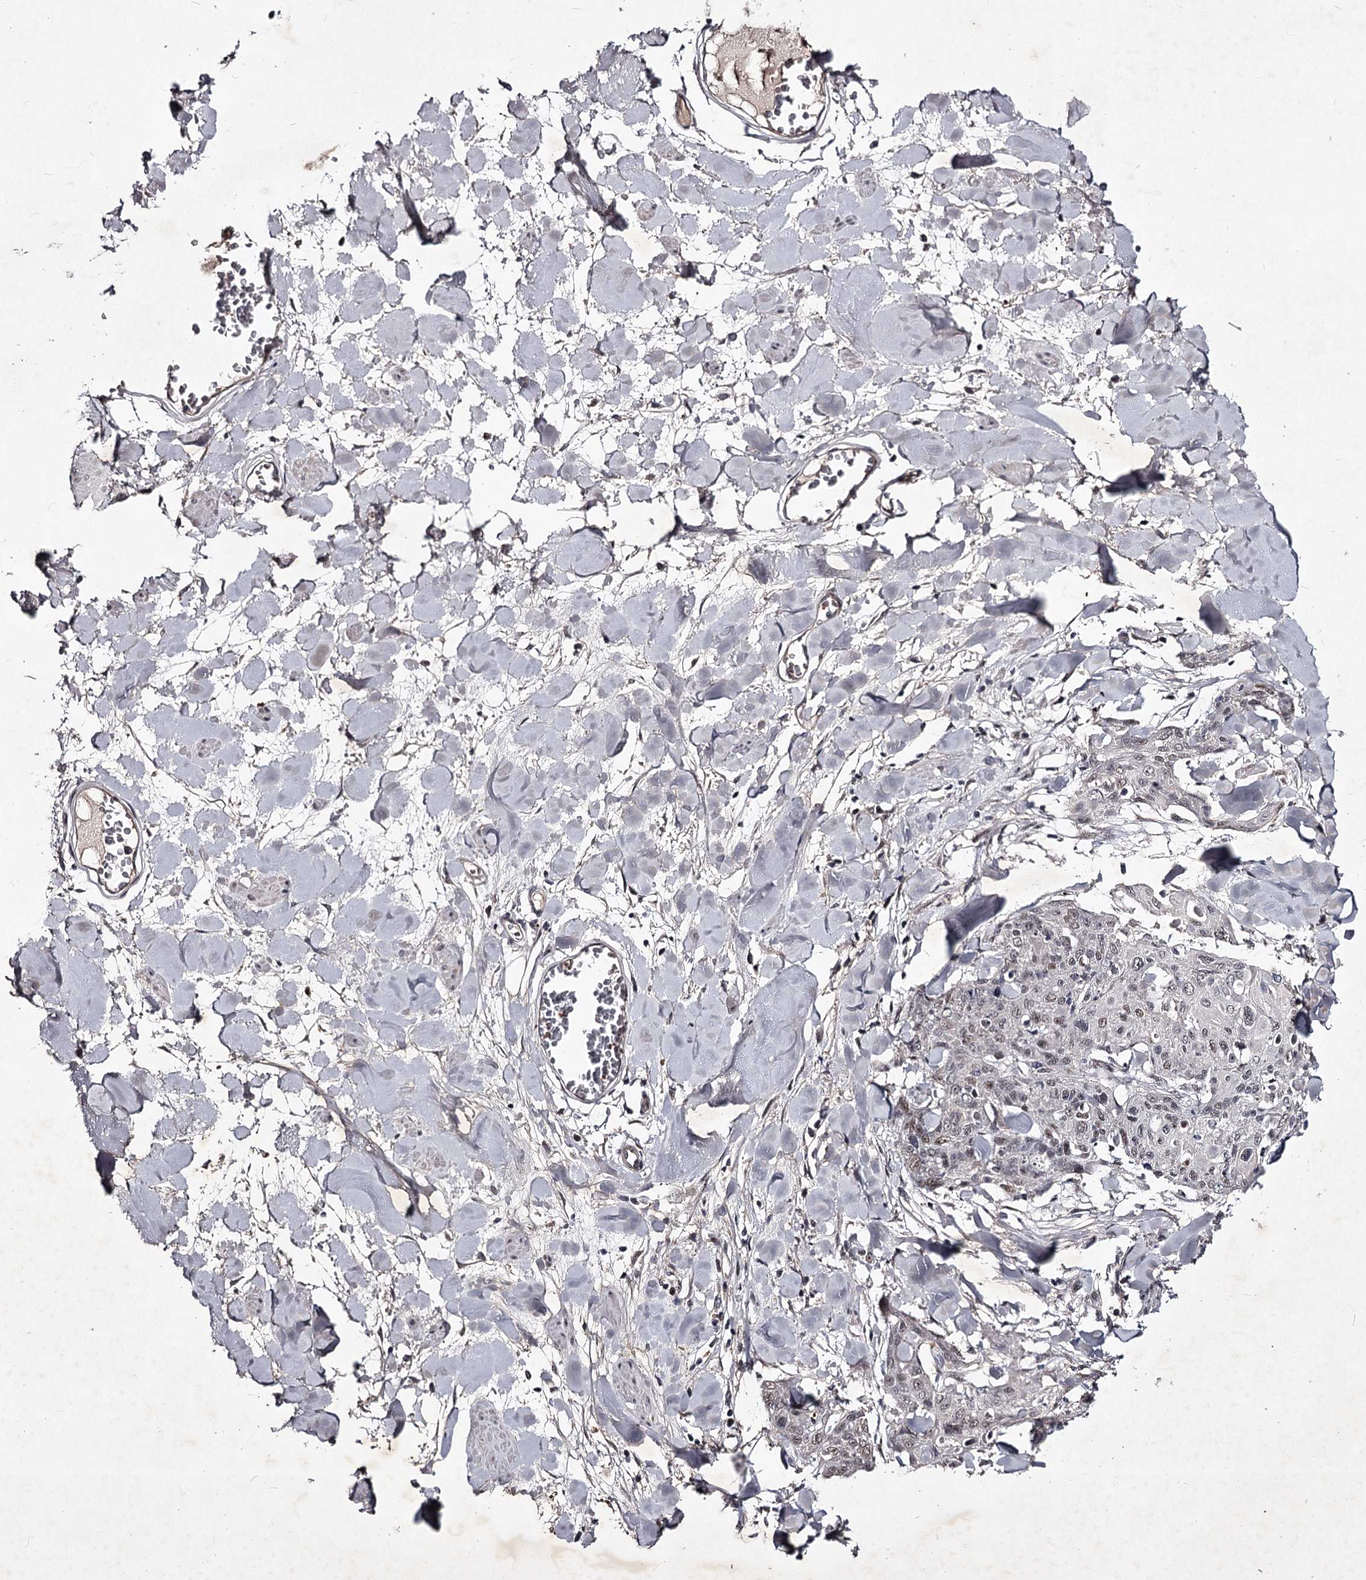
{"staining": {"intensity": "weak", "quantity": "25%-75%", "location": "nuclear"}, "tissue": "skin cancer", "cell_type": "Tumor cells", "image_type": "cancer", "snomed": [{"axis": "morphology", "description": "Squamous cell carcinoma, NOS"}, {"axis": "topography", "description": "Skin"}, {"axis": "topography", "description": "Vulva"}], "caption": "A brown stain shows weak nuclear expression of a protein in human squamous cell carcinoma (skin) tumor cells.", "gene": "RNF44", "patient": {"sex": "female", "age": 85}}